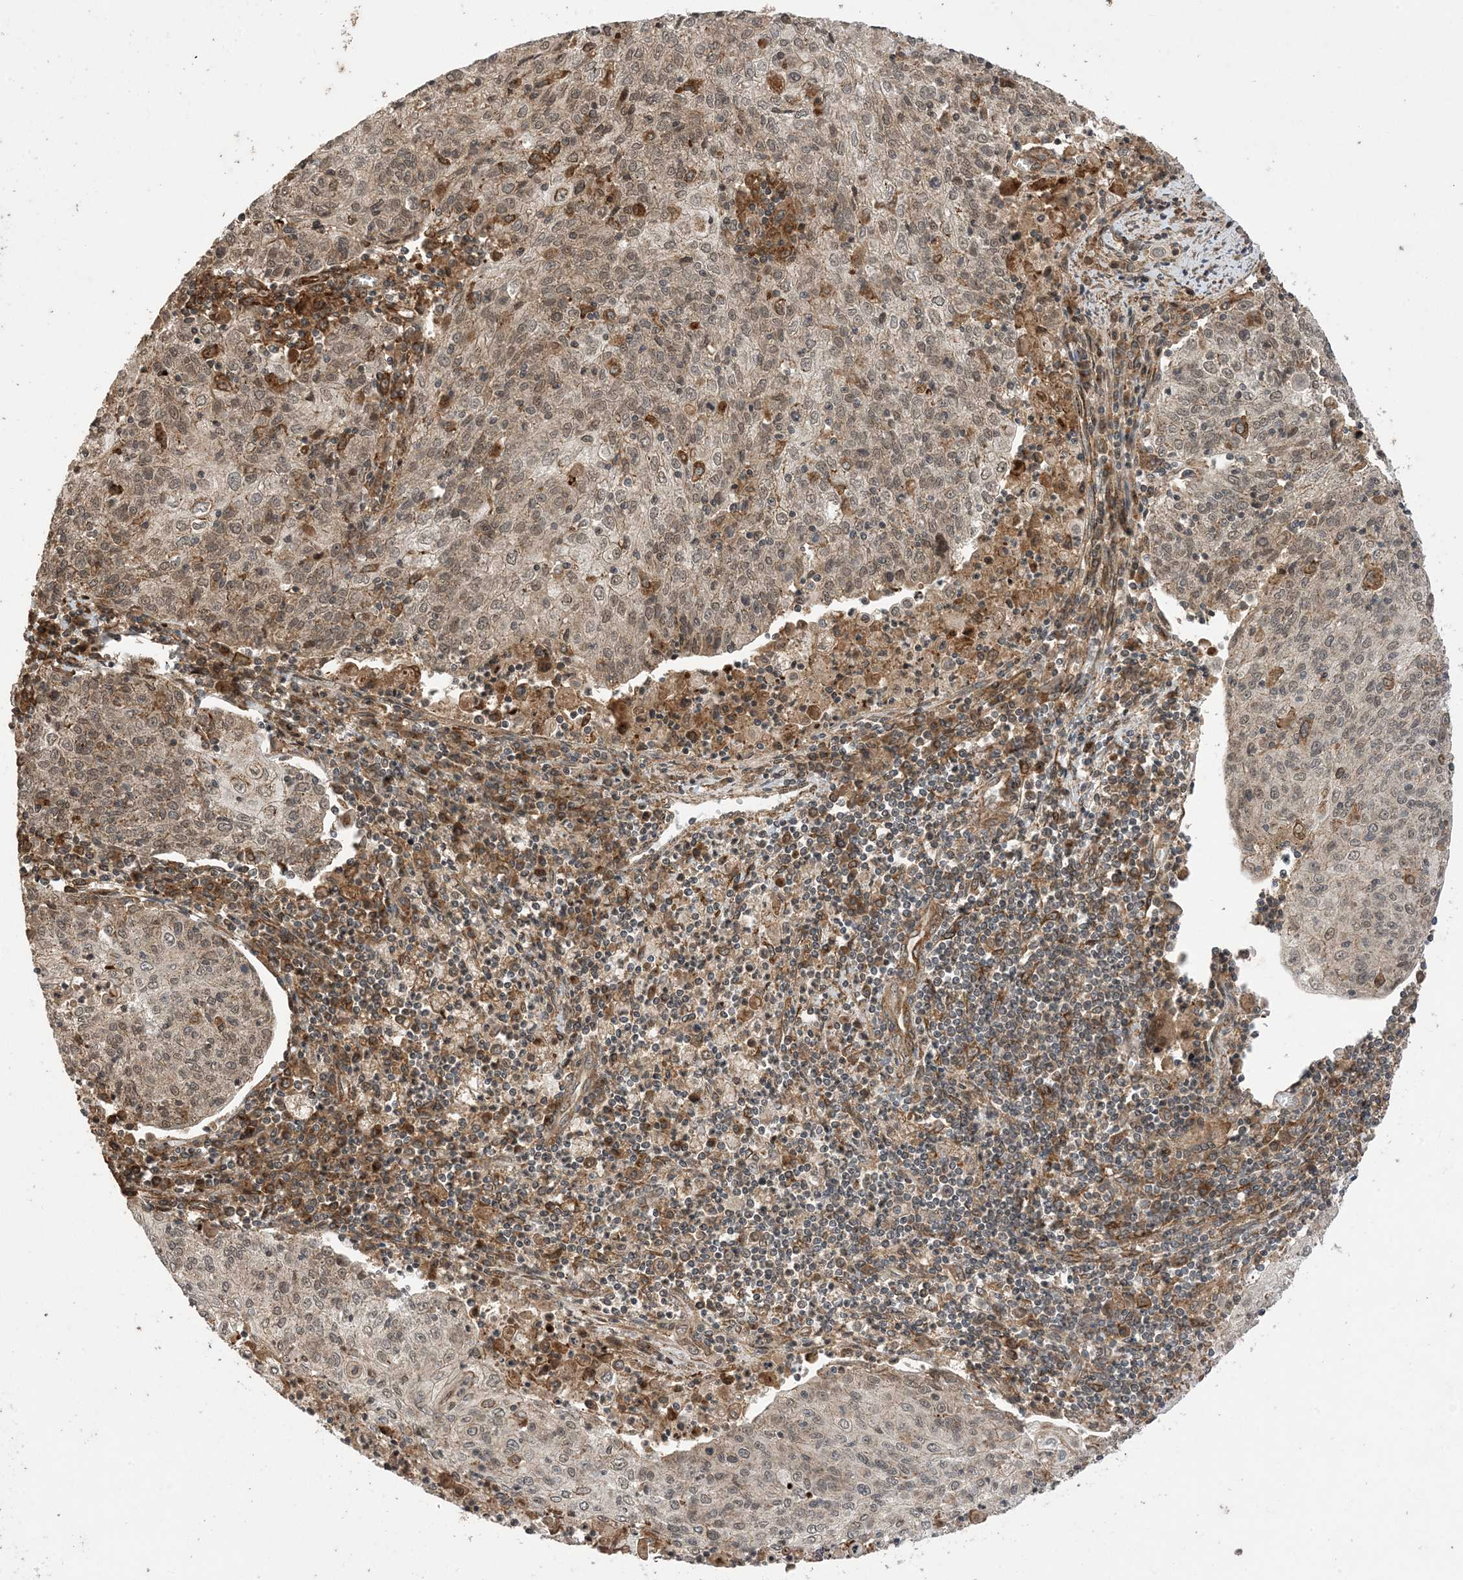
{"staining": {"intensity": "weak", "quantity": ">75%", "location": "cytoplasmic/membranous,nuclear"}, "tissue": "cervical cancer", "cell_type": "Tumor cells", "image_type": "cancer", "snomed": [{"axis": "morphology", "description": "Squamous cell carcinoma, NOS"}, {"axis": "topography", "description": "Cervix"}], "caption": "Protein staining by IHC reveals weak cytoplasmic/membranous and nuclear staining in about >75% of tumor cells in cervical cancer. (Brightfield microscopy of DAB IHC at high magnification).", "gene": "ZNF511", "patient": {"sex": "female", "age": 48}}